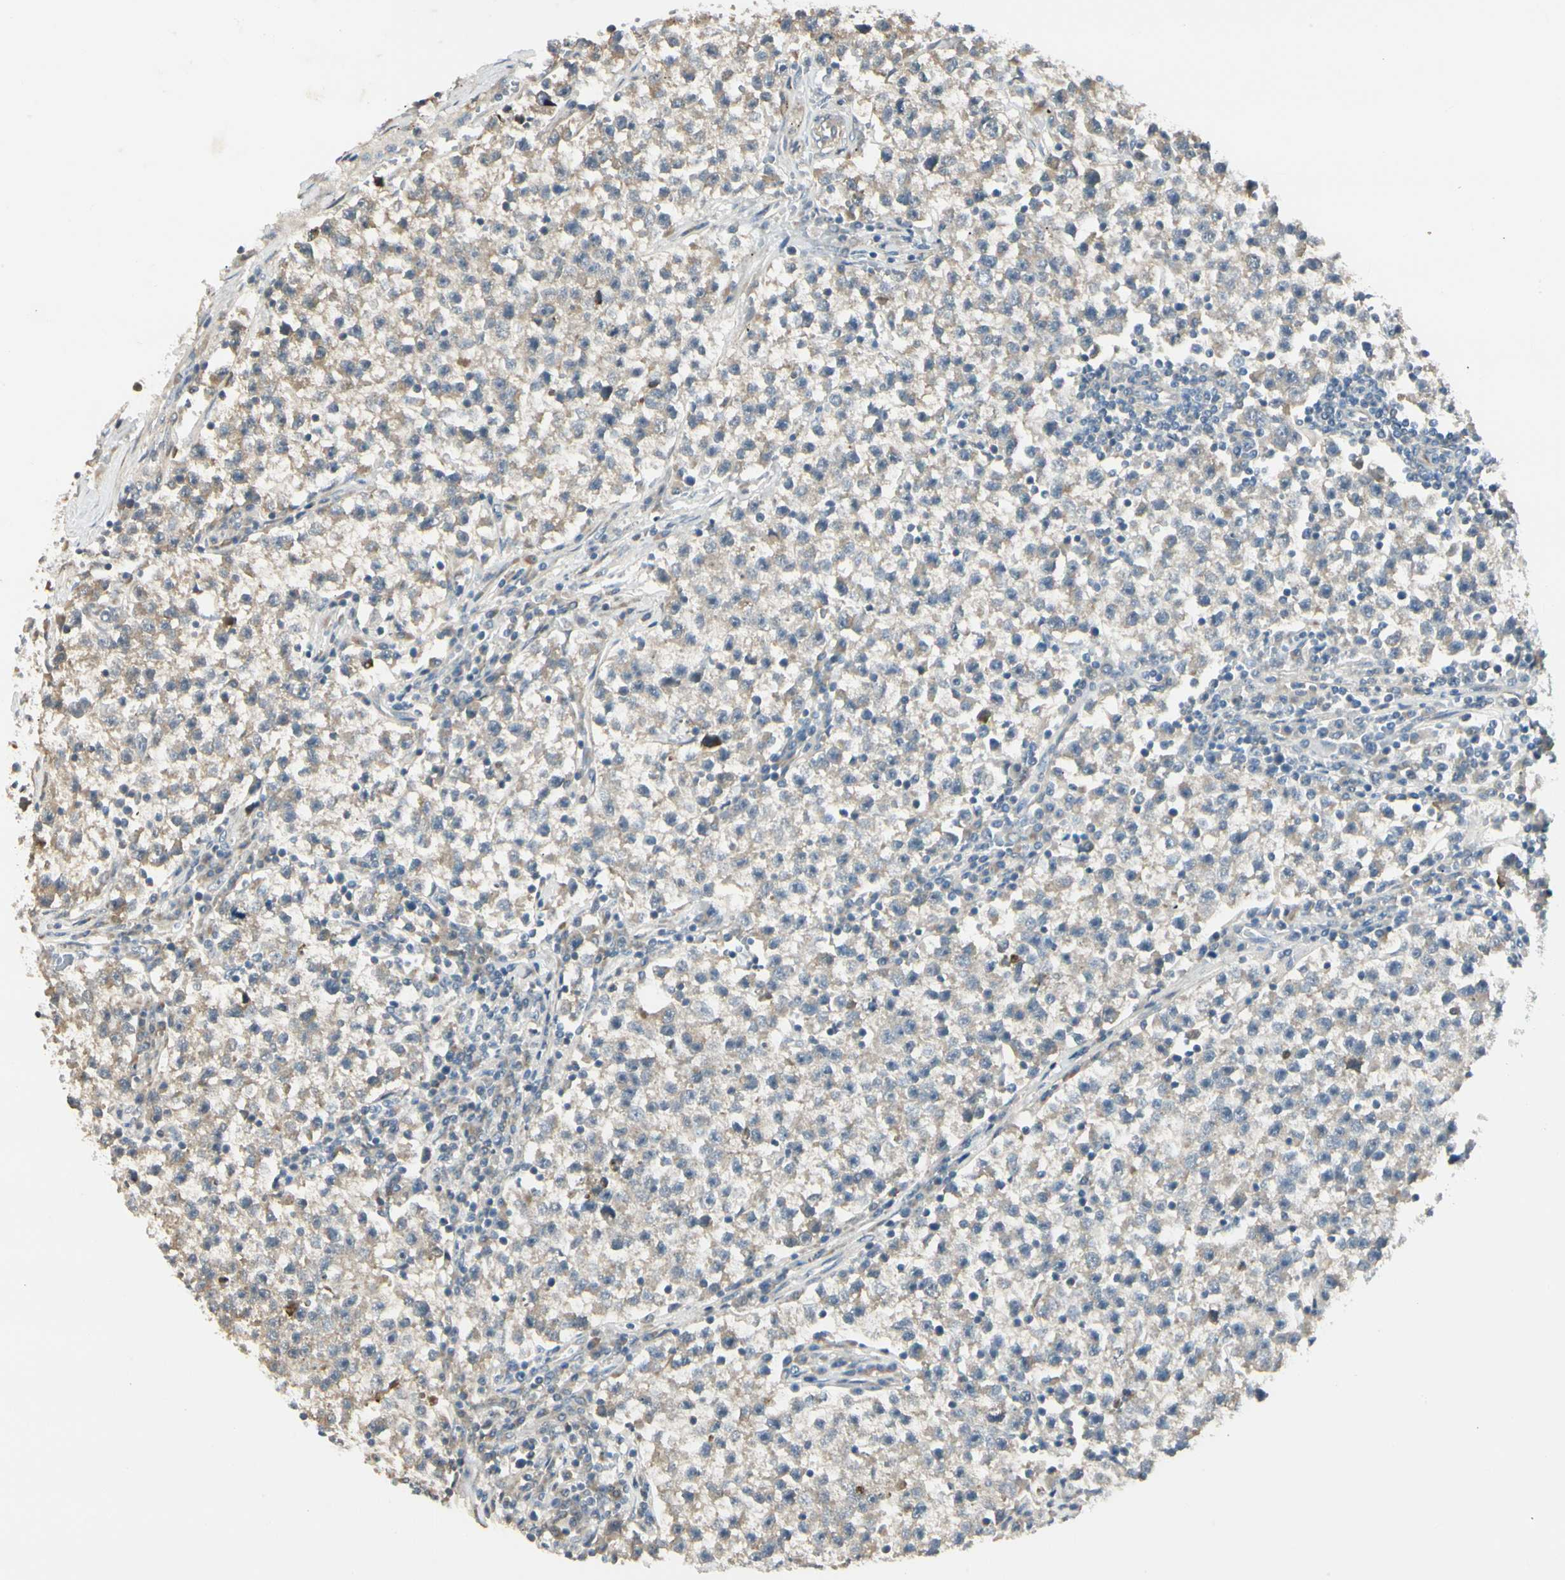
{"staining": {"intensity": "weak", "quantity": ">75%", "location": "cytoplasmic/membranous"}, "tissue": "testis cancer", "cell_type": "Tumor cells", "image_type": "cancer", "snomed": [{"axis": "morphology", "description": "Seminoma, NOS"}, {"axis": "topography", "description": "Testis"}], "caption": "A low amount of weak cytoplasmic/membranous expression is appreciated in approximately >75% of tumor cells in testis cancer (seminoma) tissue.", "gene": "P4HA3", "patient": {"sex": "male", "age": 22}}